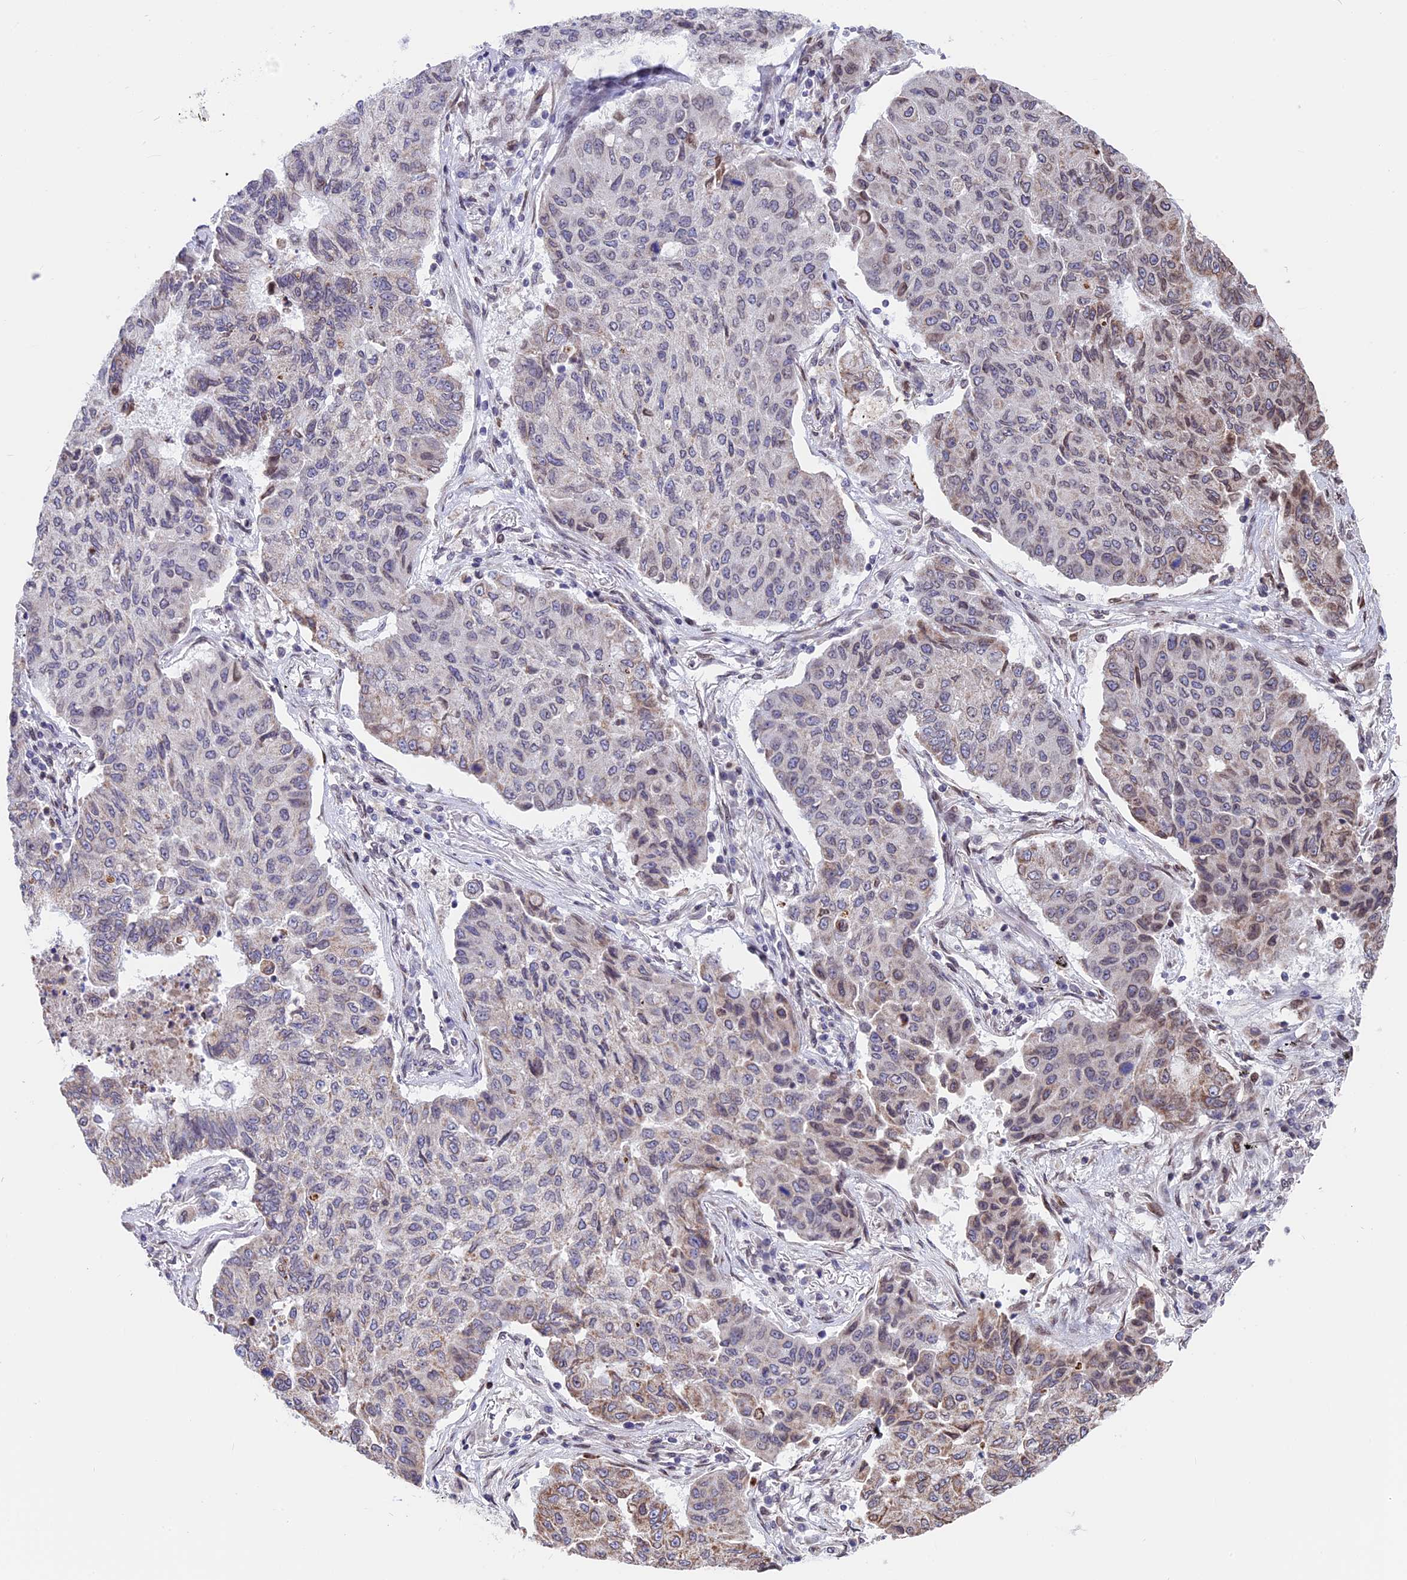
{"staining": {"intensity": "weak", "quantity": "<25%", "location": "cytoplasmic/membranous"}, "tissue": "lung cancer", "cell_type": "Tumor cells", "image_type": "cancer", "snomed": [{"axis": "morphology", "description": "Squamous cell carcinoma, NOS"}, {"axis": "topography", "description": "Lung"}], "caption": "Immunohistochemistry (IHC) of lung squamous cell carcinoma shows no expression in tumor cells.", "gene": "PTCHD4", "patient": {"sex": "male", "age": 74}}